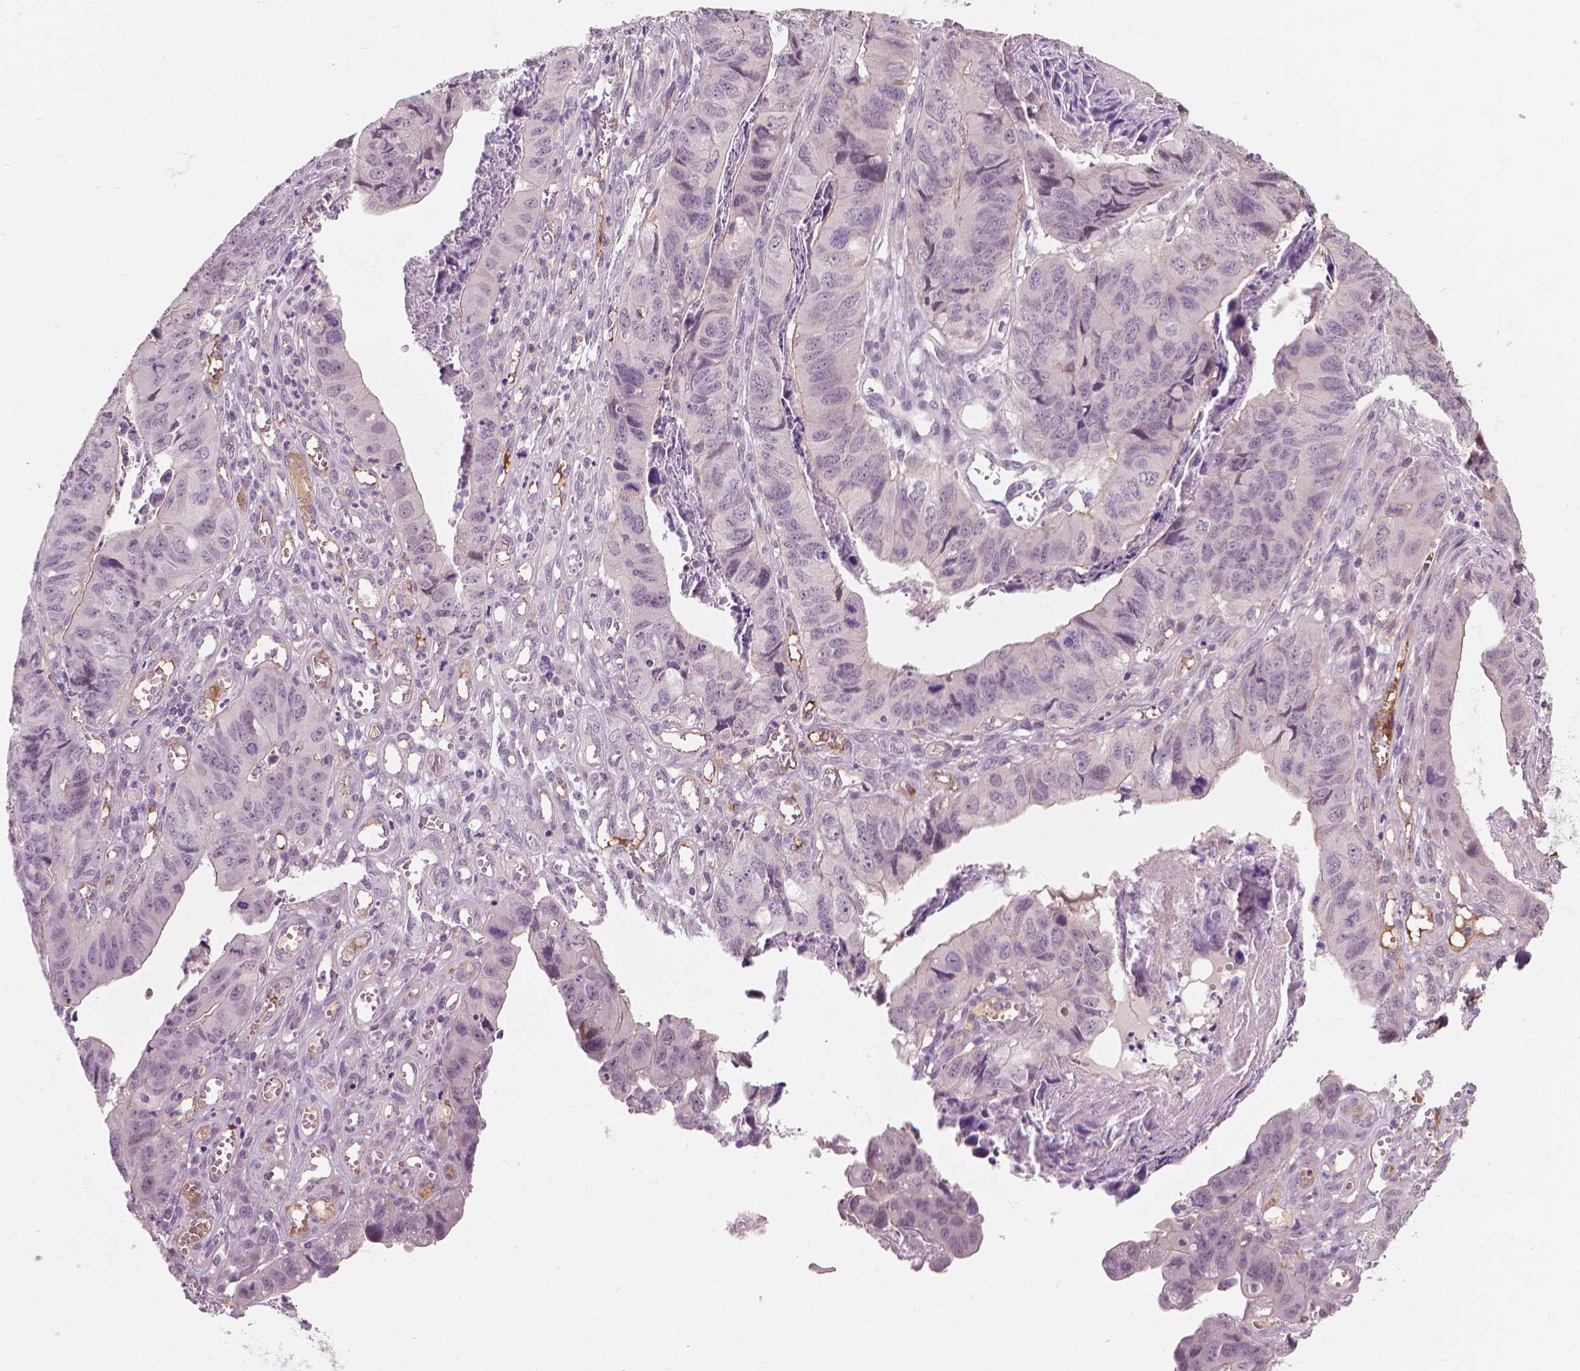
{"staining": {"intensity": "negative", "quantity": "none", "location": "none"}, "tissue": "stomach cancer", "cell_type": "Tumor cells", "image_type": "cancer", "snomed": [{"axis": "morphology", "description": "Adenocarcinoma, NOS"}, {"axis": "topography", "description": "Stomach, lower"}], "caption": "Immunohistochemical staining of stomach adenocarcinoma displays no significant staining in tumor cells. (DAB immunohistochemistry, high magnification).", "gene": "SAXO2", "patient": {"sex": "male", "age": 77}}